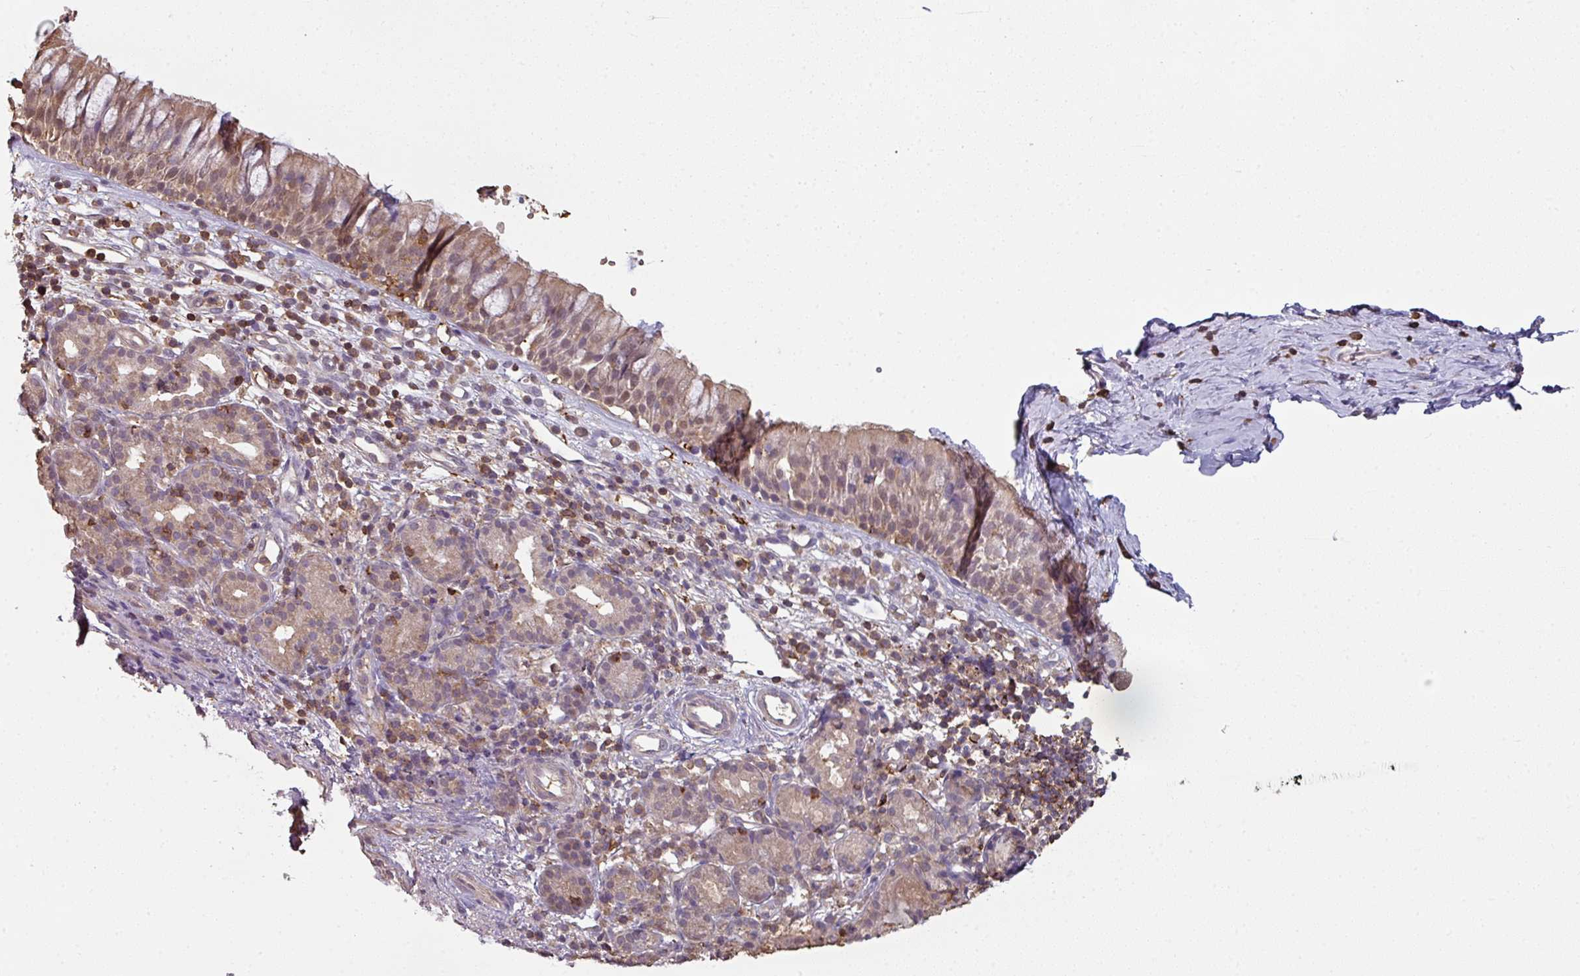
{"staining": {"intensity": "moderate", "quantity": "25%-75%", "location": "cytoplasmic/membranous"}, "tissue": "nasopharynx", "cell_type": "Respiratory epithelial cells", "image_type": "normal", "snomed": [{"axis": "morphology", "description": "Normal tissue, NOS"}, {"axis": "topography", "description": "Nasopharynx"}], "caption": "Protein analysis of unremarkable nasopharynx displays moderate cytoplasmic/membranous staining in about 25%-75% of respiratory epithelial cells. (Stains: DAB in brown, nuclei in blue, Microscopy: brightfield microscopy at high magnification).", "gene": "OLFML2B", "patient": {"sex": "female", "age": 62}}